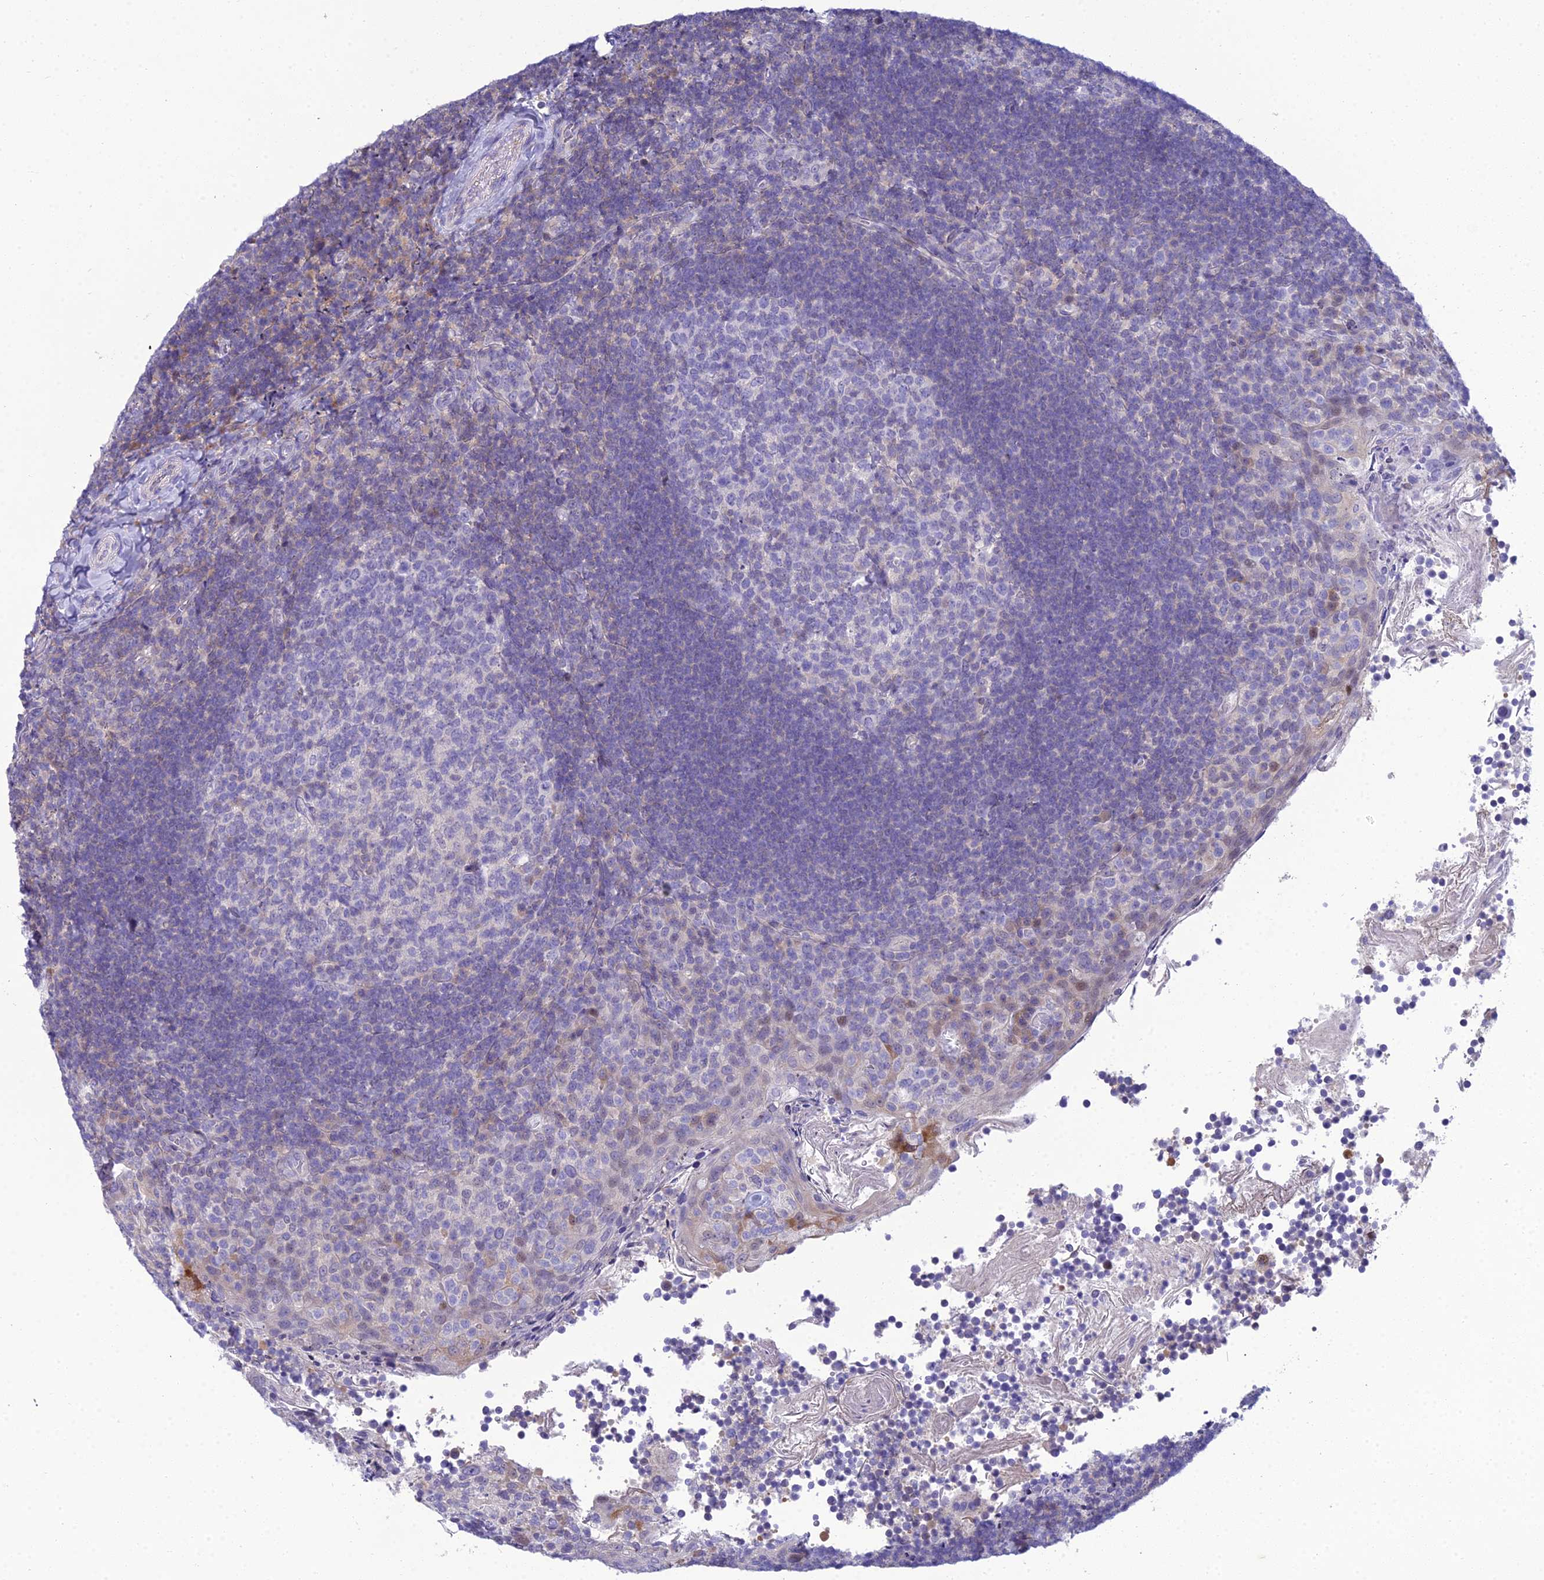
{"staining": {"intensity": "negative", "quantity": "none", "location": "none"}, "tissue": "tonsil", "cell_type": "Germinal center cells", "image_type": "normal", "snomed": [{"axis": "morphology", "description": "Normal tissue, NOS"}, {"axis": "topography", "description": "Tonsil"}], "caption": "Human tonsil stained for a protein using immunohistochemistry (IHC) reveals no staining in germinal center cells.", "gene": "ZMIZ1", "patient": {"sex": "female", "age": 10}}